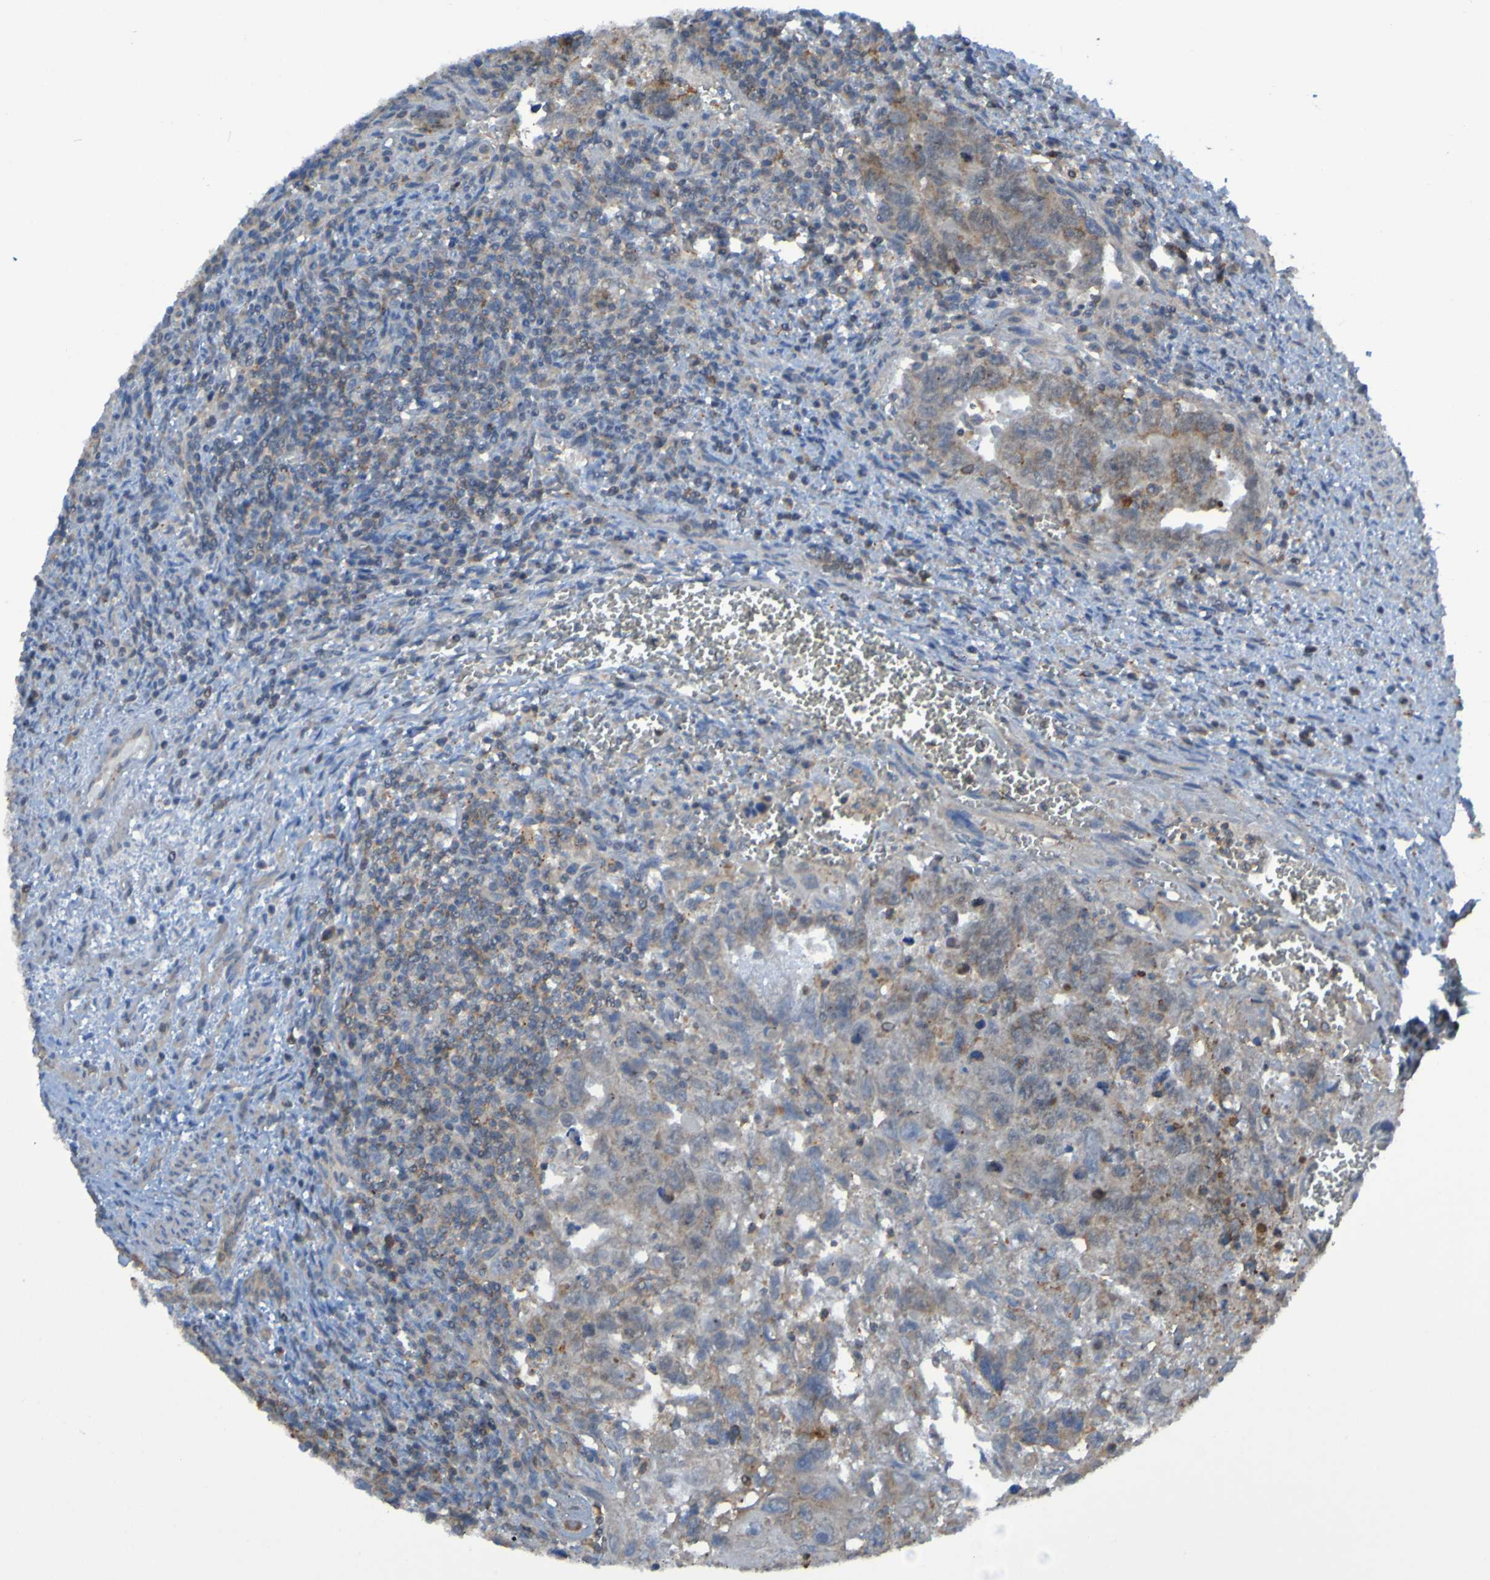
{"staining": {"intensity": "weak", "quantity": ">75%", "location": "cytoplasmic/membranous"}, "tissue": "testis cancer", "cell_type": "Tumor cells", "image_type": "cancer", "snomed": [{"axis": "morphology", "description": "Carcinoma, Embryonal, NOS"}, {"axis": "topography", "description": "Testis"}], "caption": "A low amount of weak cytoplasmic/membranous expression is seen in approximately >75% of tumor cells in embryonal carcinoma (testis) tissue. The staining was performed using DAB (3,3'-diaminobenzidine), with brown indicating positive protein expression. Nuclei are stained blue with hematoxylin.", "gene": "PDGFB", "patient": {"sex": "male", "age": 28}}